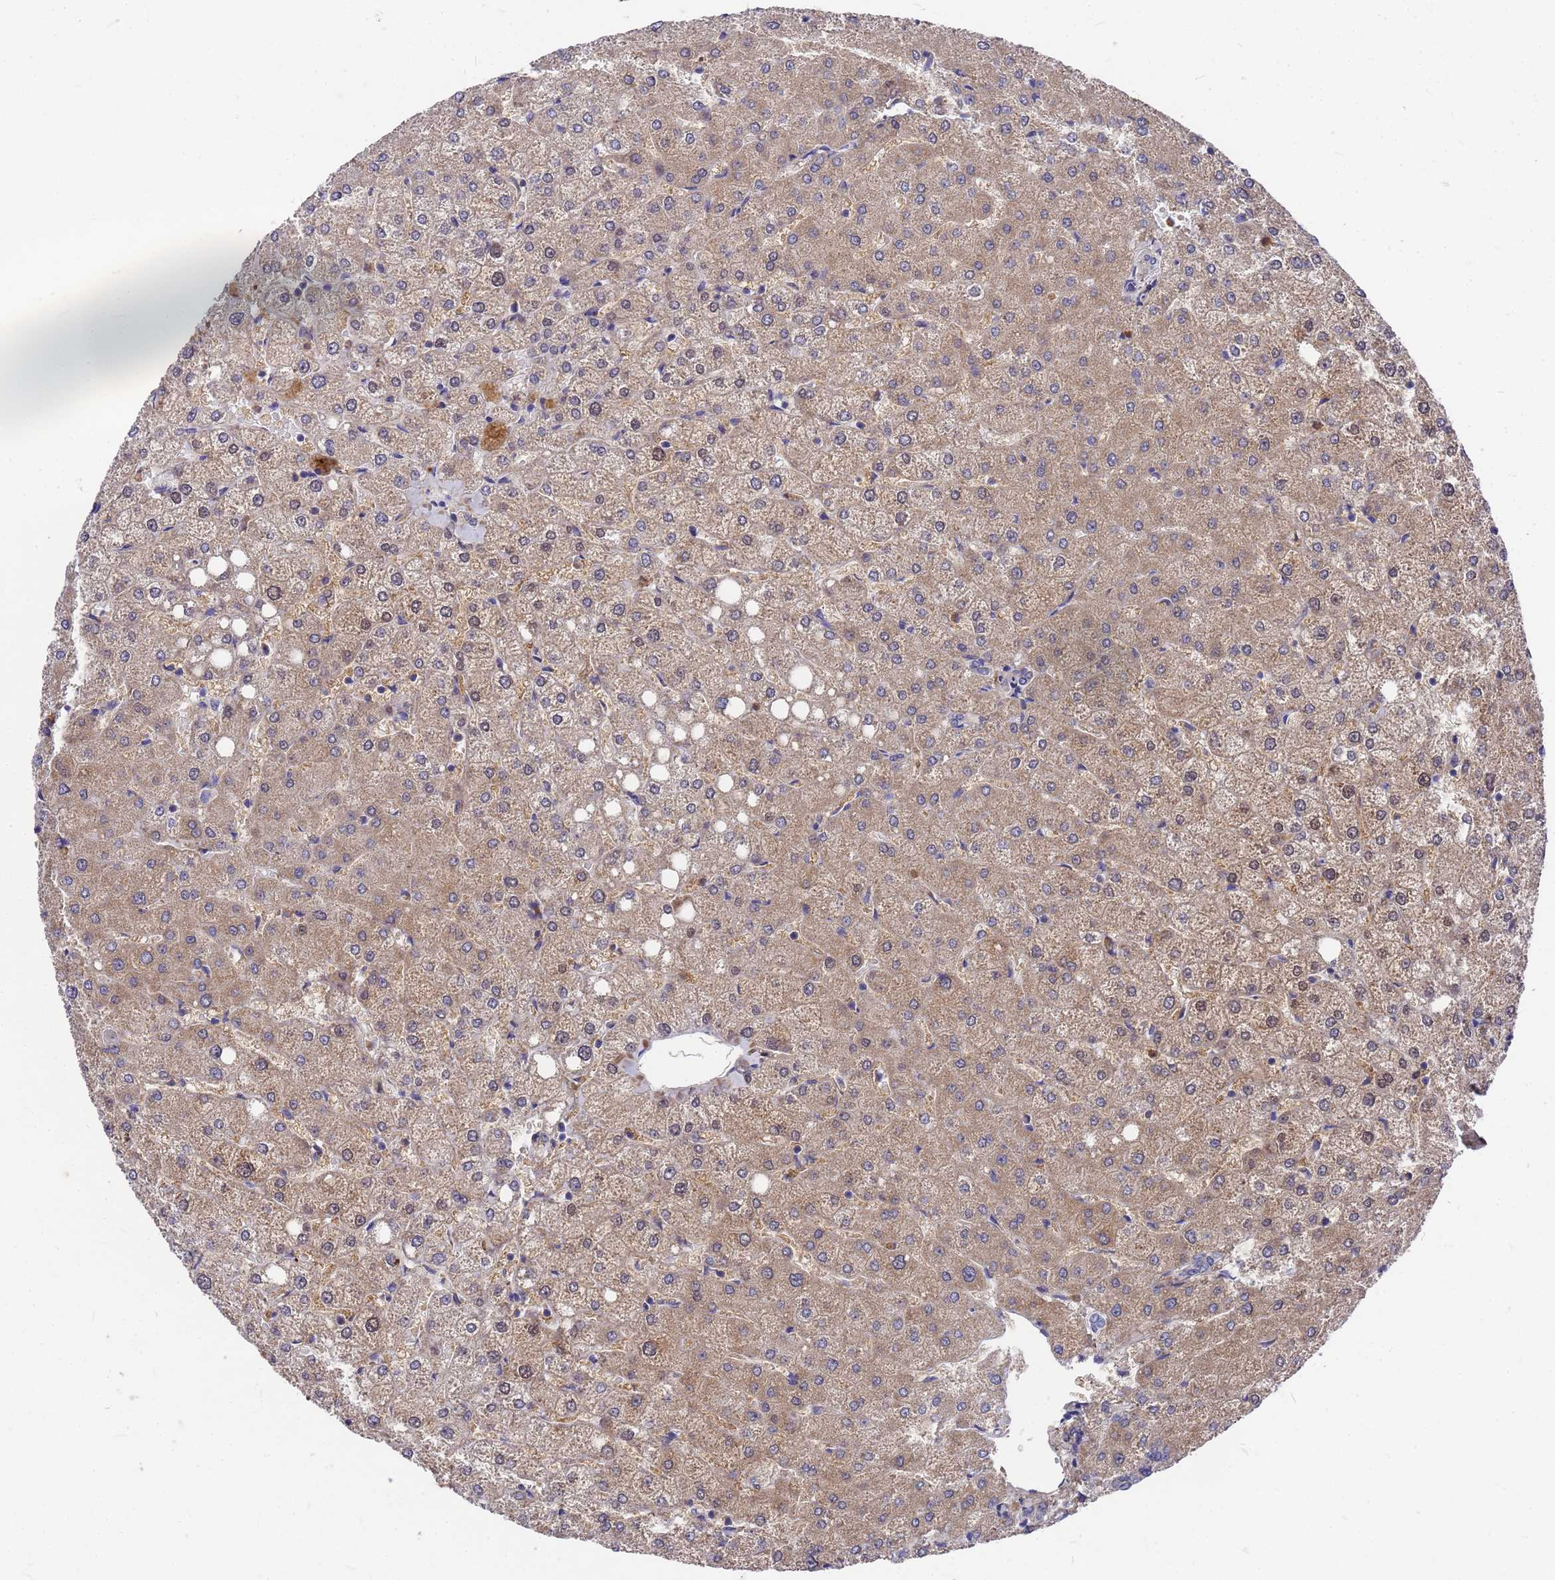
{"staining": {"intensity": "negative", "quantity": "none", "location": "none"}, "tissue": "liver", "cell_type": "Cholangiocytes", "image_type": "normal", "snomed": [{"axis": "morphology", "description": "Normal tissue, NOS"}, {"axis": "topography", "description": "Liver"}], "caption": "This is a image of IHC staining of benign liver, which shows no expression in cholangiocytes.", "gene": "ZNF717", "patient": {"sex": "female", "age": 54}}